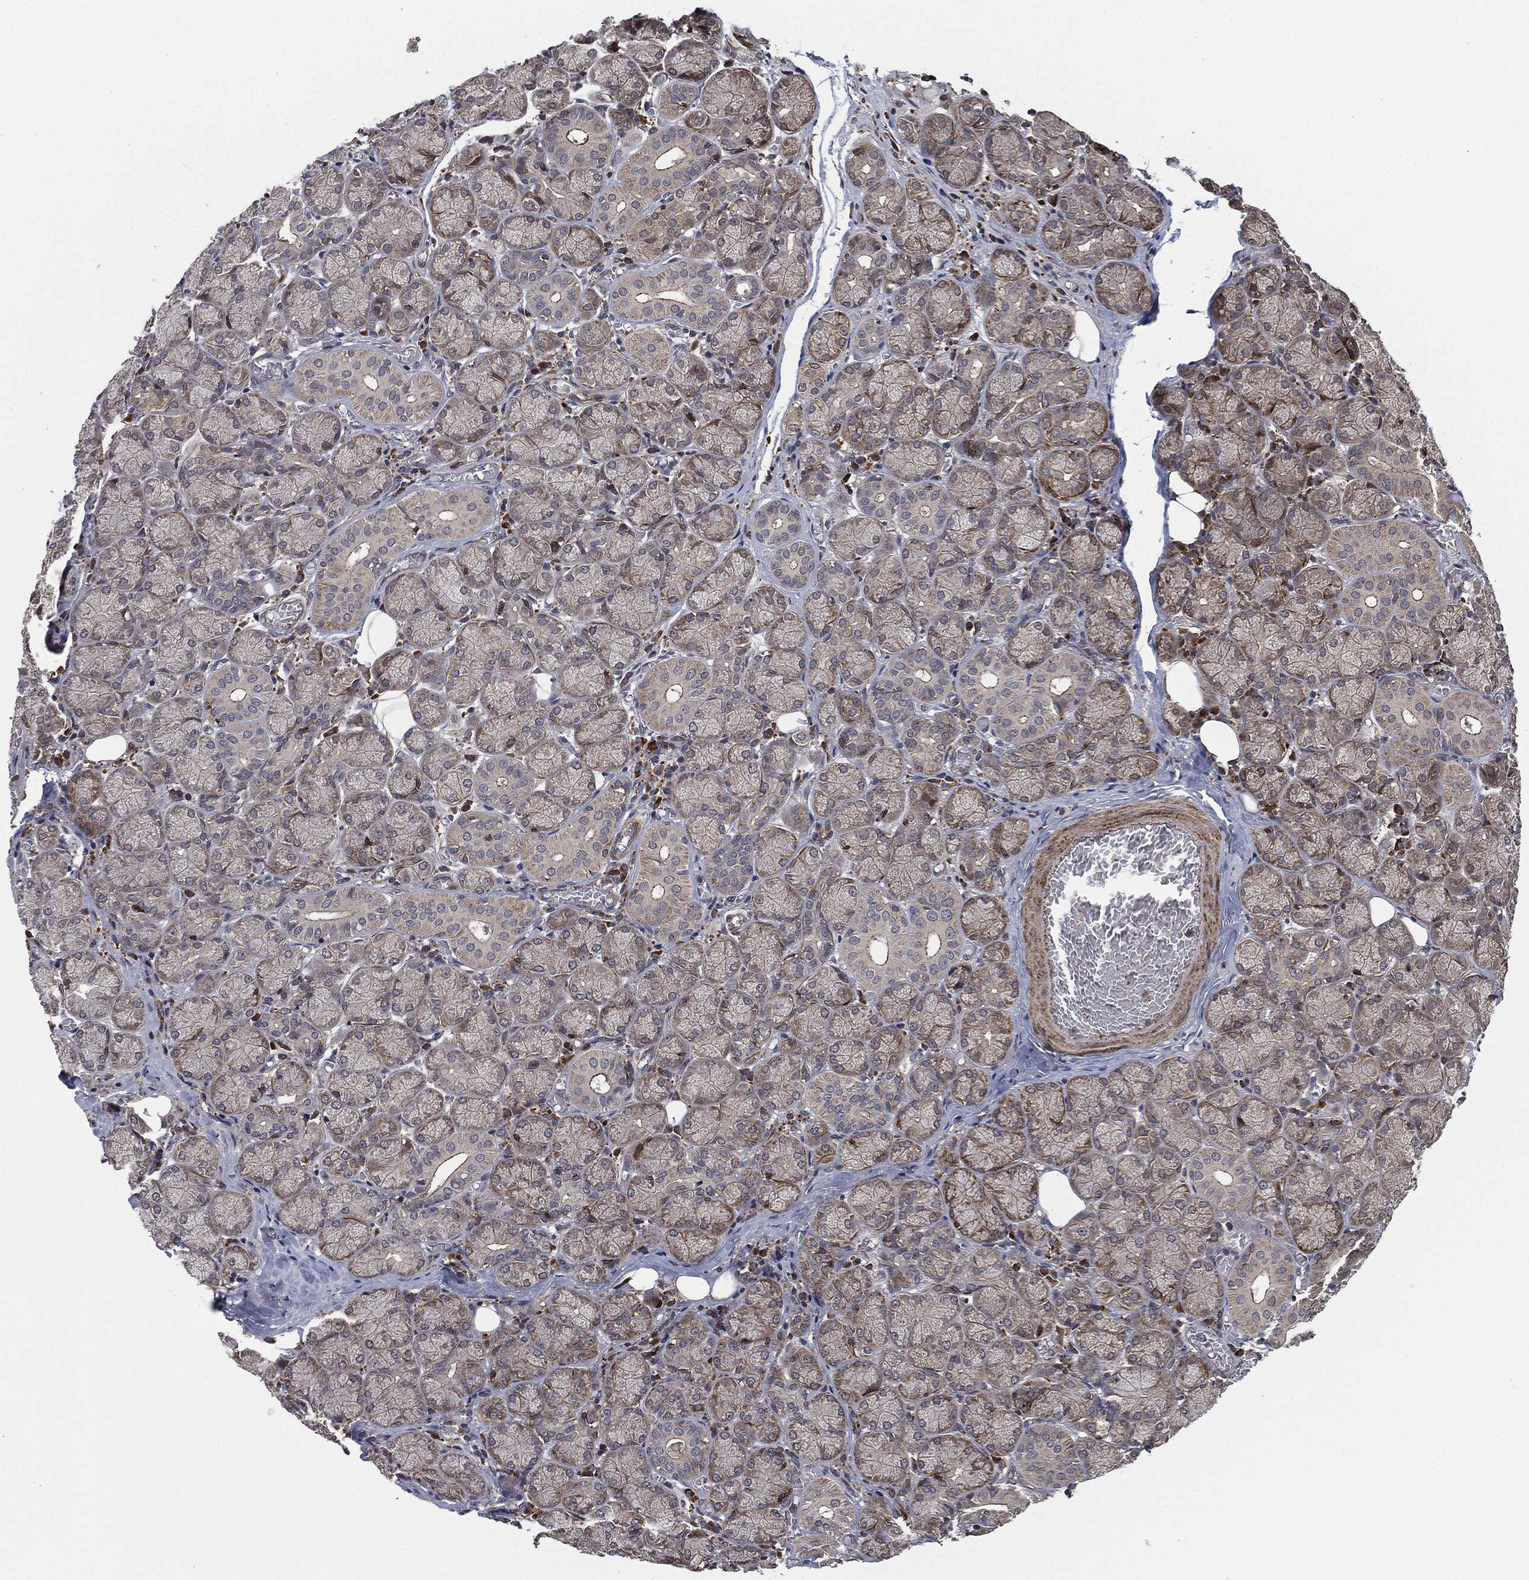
{"staining": {"intensity": "moderate", "quantity": "<25%", "location": "cytoplasmic/membranous"}, "tissue": "salivary gland", "cell_type": "Glandular cells", "image_type": "normal", "snomed": [{"axis": "morphology", "description": "Normal tissue, NOS"}, {"axis": "topography", "description": "Salivary gland"}, {"axis": "topography", "description": "Peripheral nerve tissue"}], "caption": "Salivary gland stained with DAB IHC displays low levels of moderate cytoplasmic/membranous expression in approximately <25% of glandular cells.", "gene": "UBR1", "patient": {"sex": "female", "age": 24}}